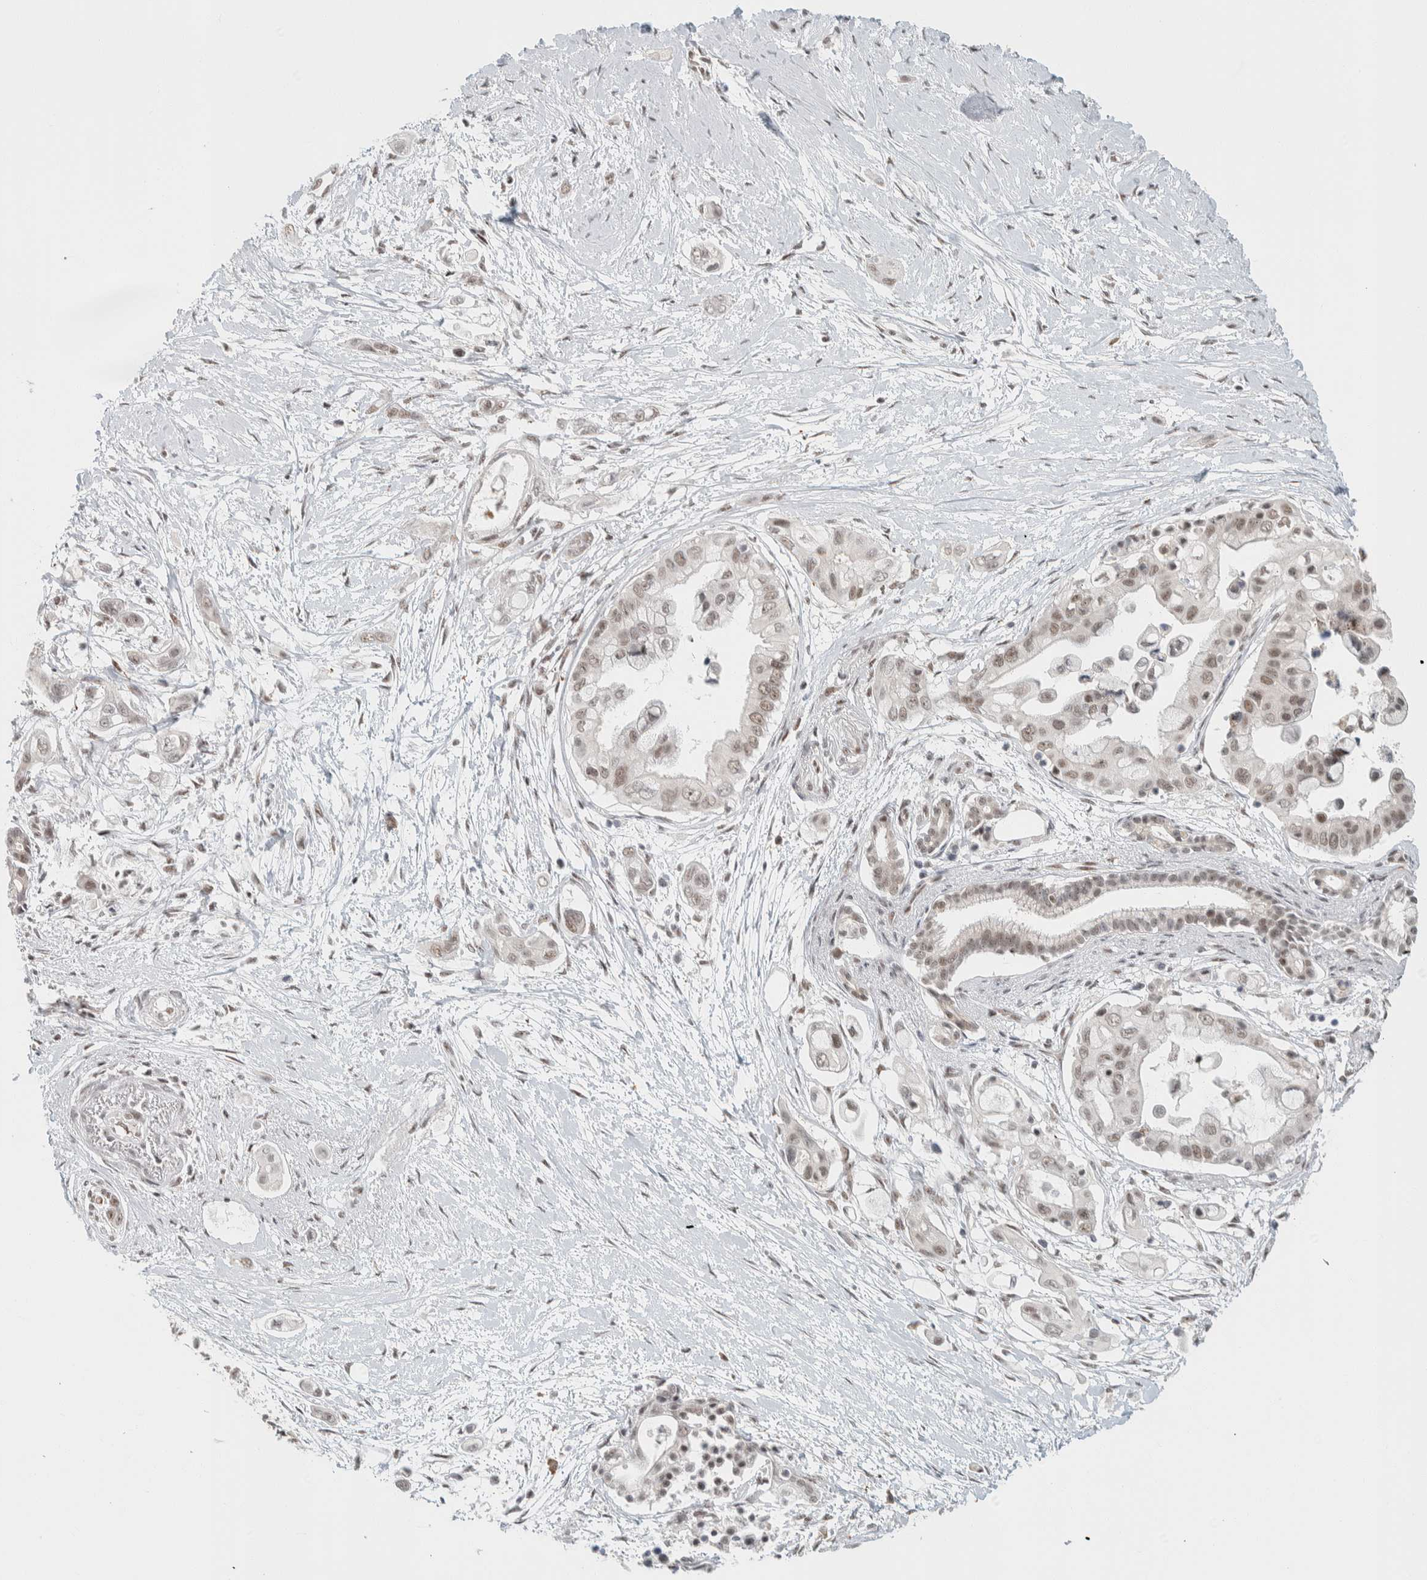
{"staining": {"intensity": "weak", "quantity": ">75%", "location": "nuclear"}, "tissue": "pancreatic cancer", "cell_type": "Tumor cells", "image_type": "cancer", "snomed": [{"axis": "morphology", "description": "Adenocarcinoma, NOS"}, {"axis": "topography", "description": "Pancreas"}], "caption": "Brown immunohistochemical staining in human pancreatic adenocarcinoma reveals weak nuclear positivity in approximately >75% of tumor cells. (brown staining indicates protein expression, while blue staining denotes nuclei).", "gene": "ZBTB2", "patient": {"sex": "male", "age": 59}}